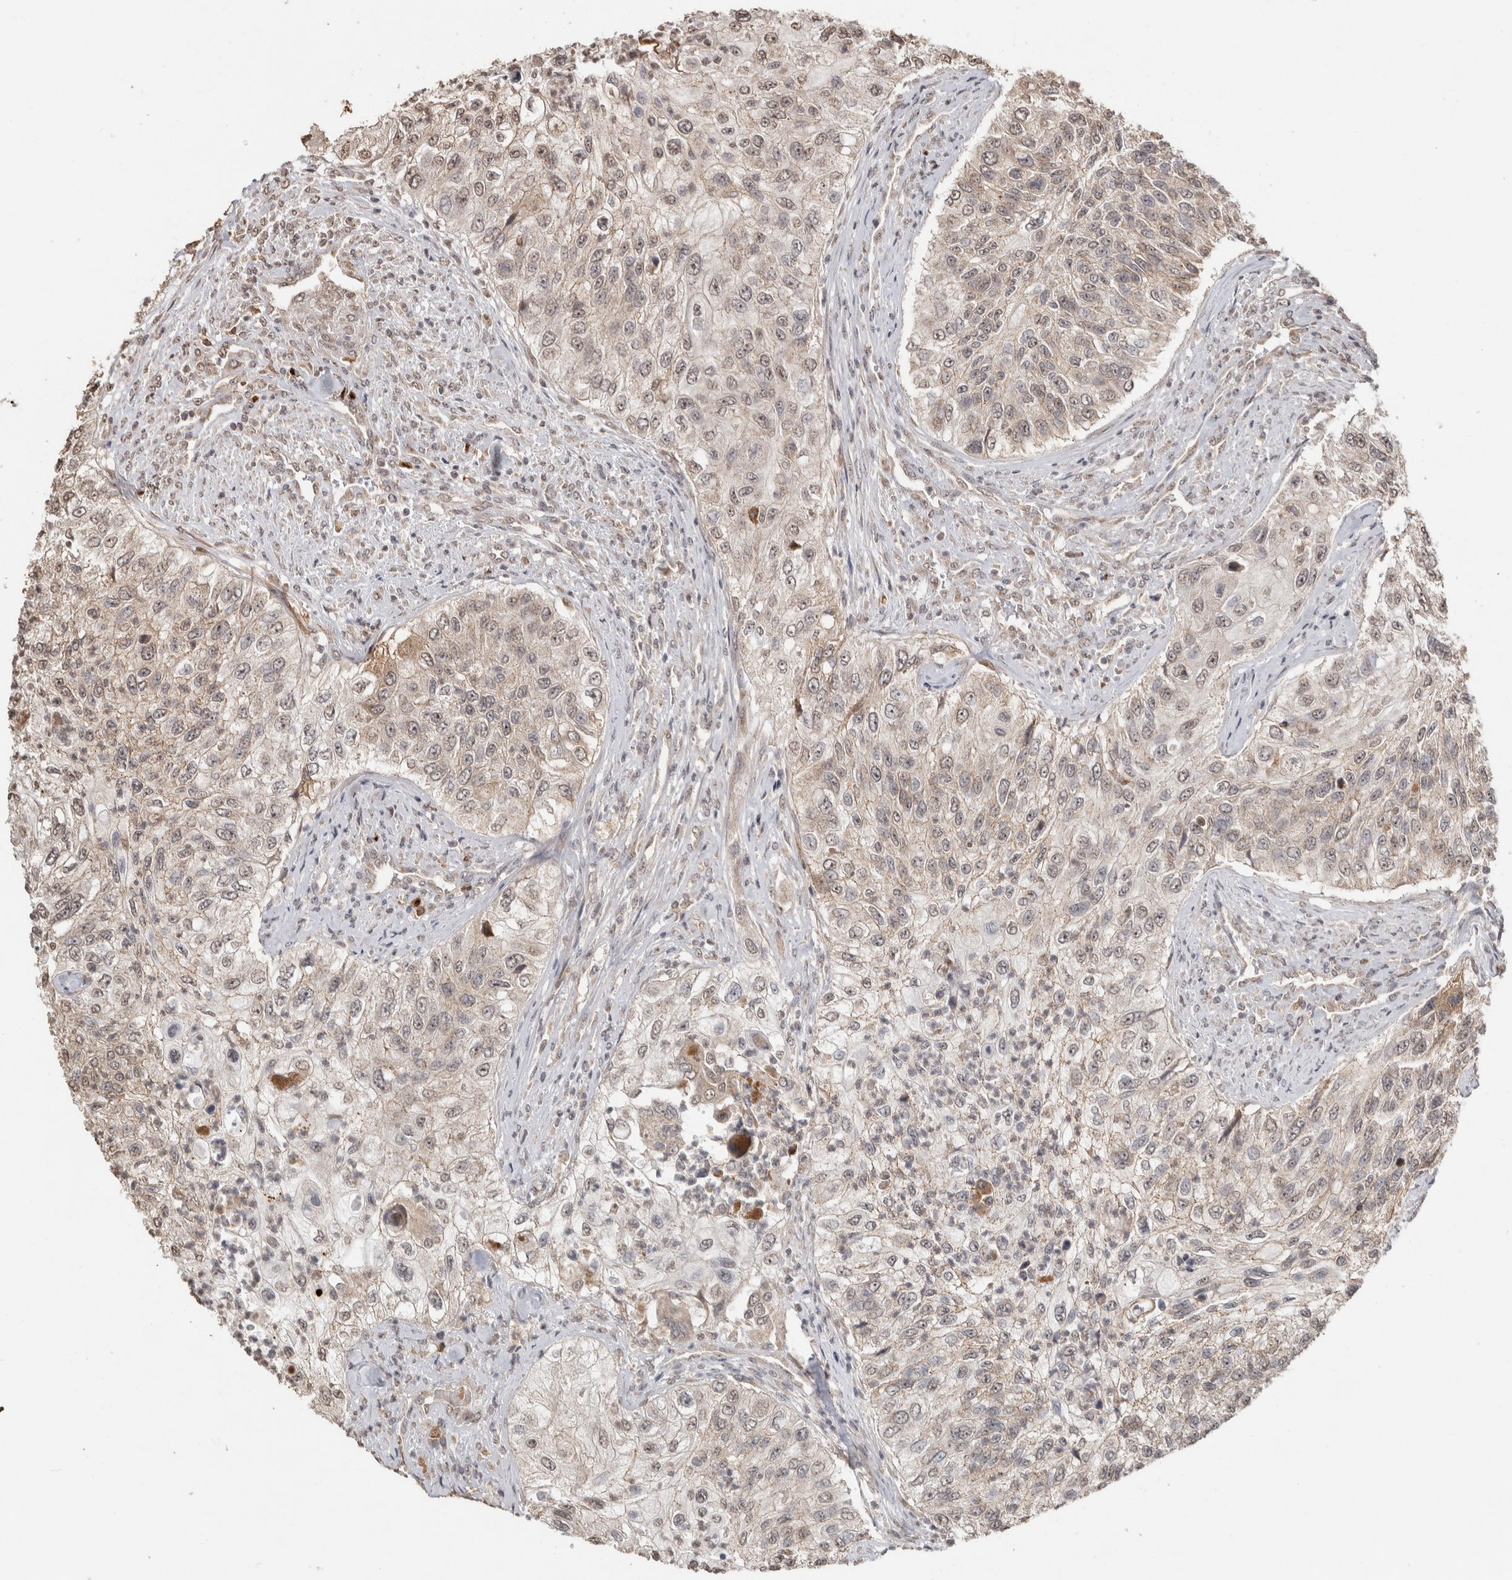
{"staining": {"intensity": "weak", "quantity": "25%-75%", "location": "cytoplasmic/membranous,nuclear"}, "tissue": "urothelial cancer", "cell_type": "Tumor cells", "image_type": "cancer", "snomed": [{"axis": "morphology", "description": "Urothelial carcinoma, High grade"}, {"axis": "topography", "description": "Urinary bladder"}], "caption": "Tumor cells display low levels of weak cytoplasmic/membranous and nuclear expression in about 25%-75% of cells in high-grade urothelial carcinoma. (DAB = brown stain, brightfield microscopy at high magnification).", "gene": "FAM3A", "patient": {"sex": "female", "age": 60}}